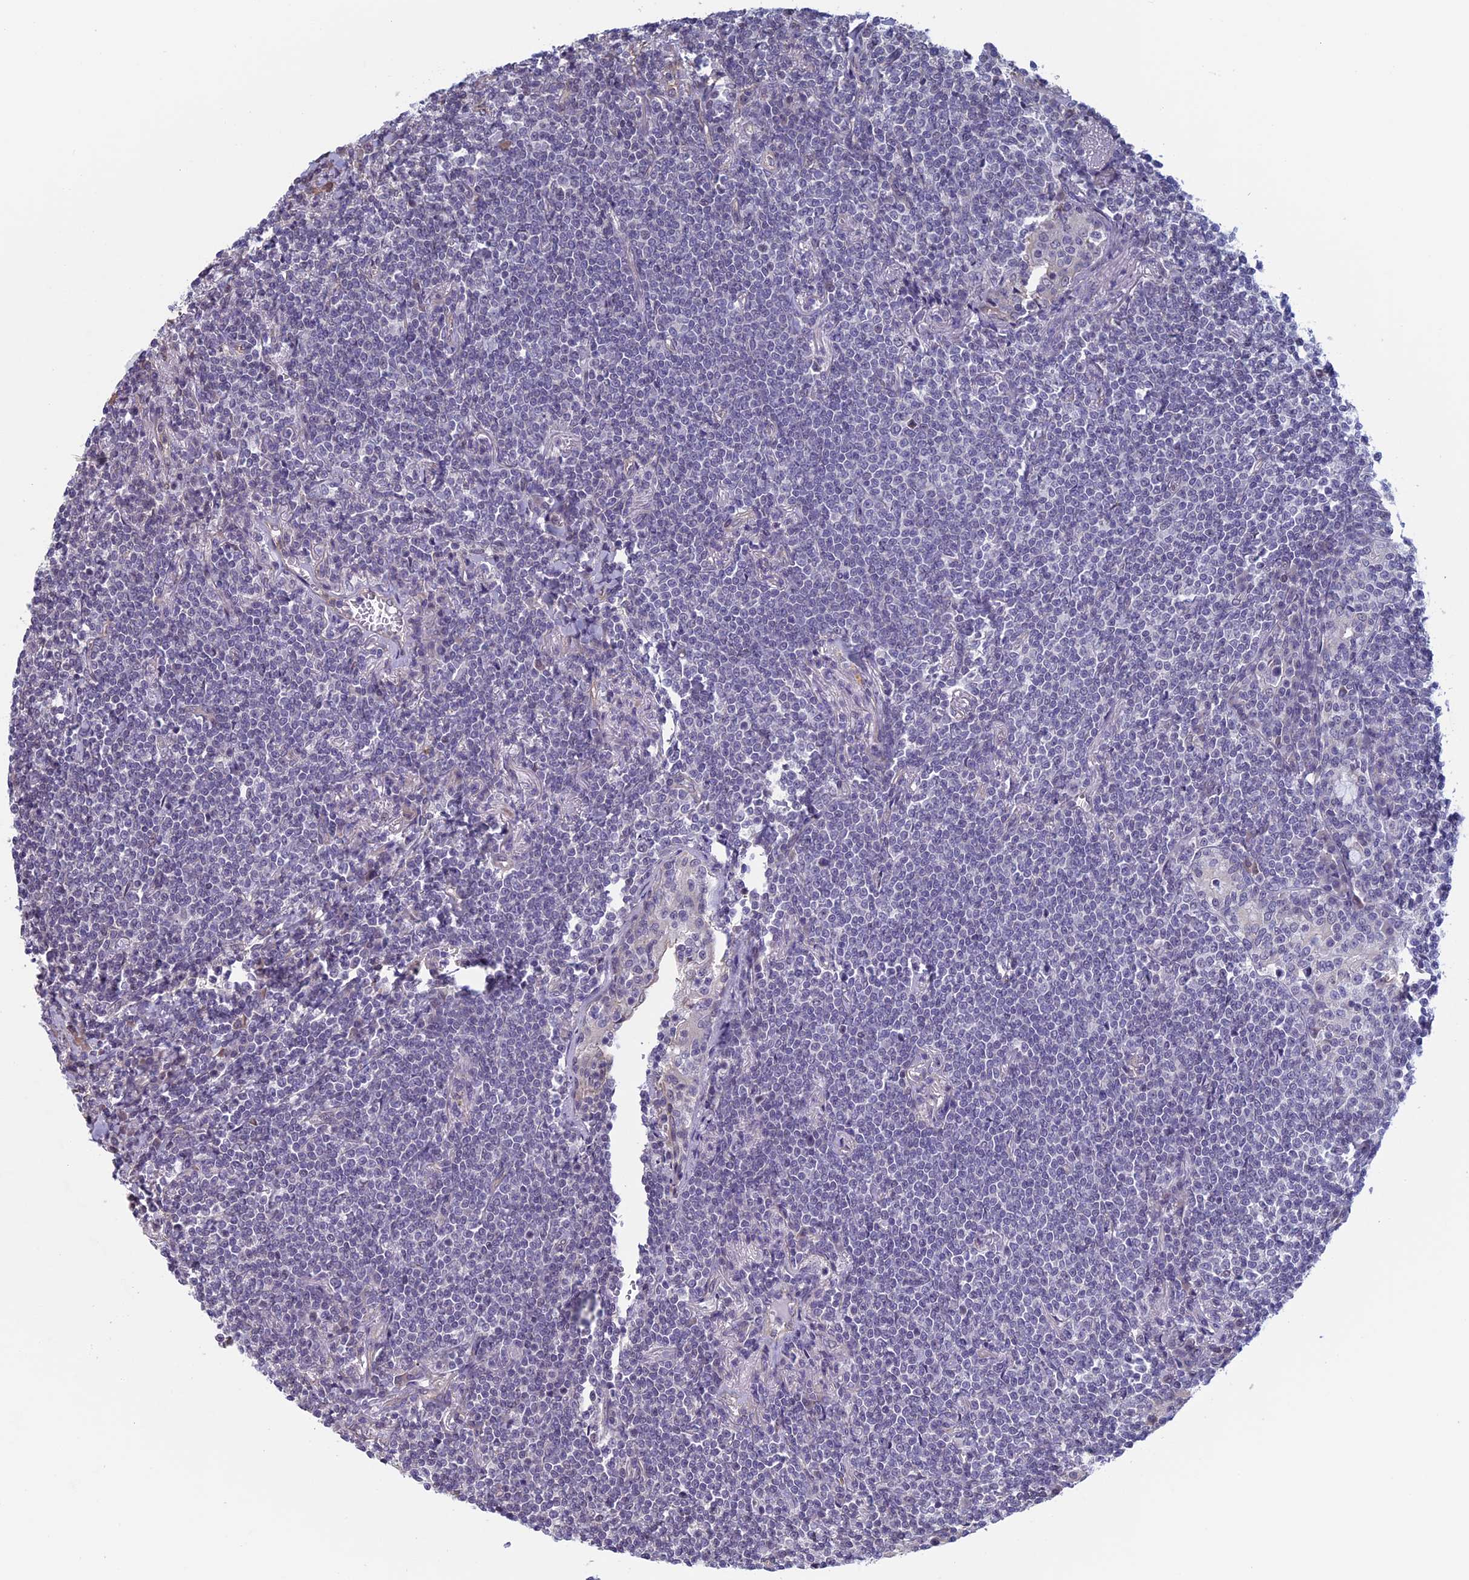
{"staining": {"intensity": "negative", "quantity": "none", "location": "none"}, "tissue": "lymphoma", "cell_type": "Tumor cells", "image_type": "cancer", "snomed": [{"axis": "morphology", "description": "Malignant lymphoma, non-Hodgkin's type, Low grade"}, {"axis": "topography", "description": "Lung"}], "caption": "Immunohistochemical staining of human lymphoma exhibits no significant staining in tumor cells.", "gene": "SLC1A6", "patient": {"sex": "female", "age": 71}}